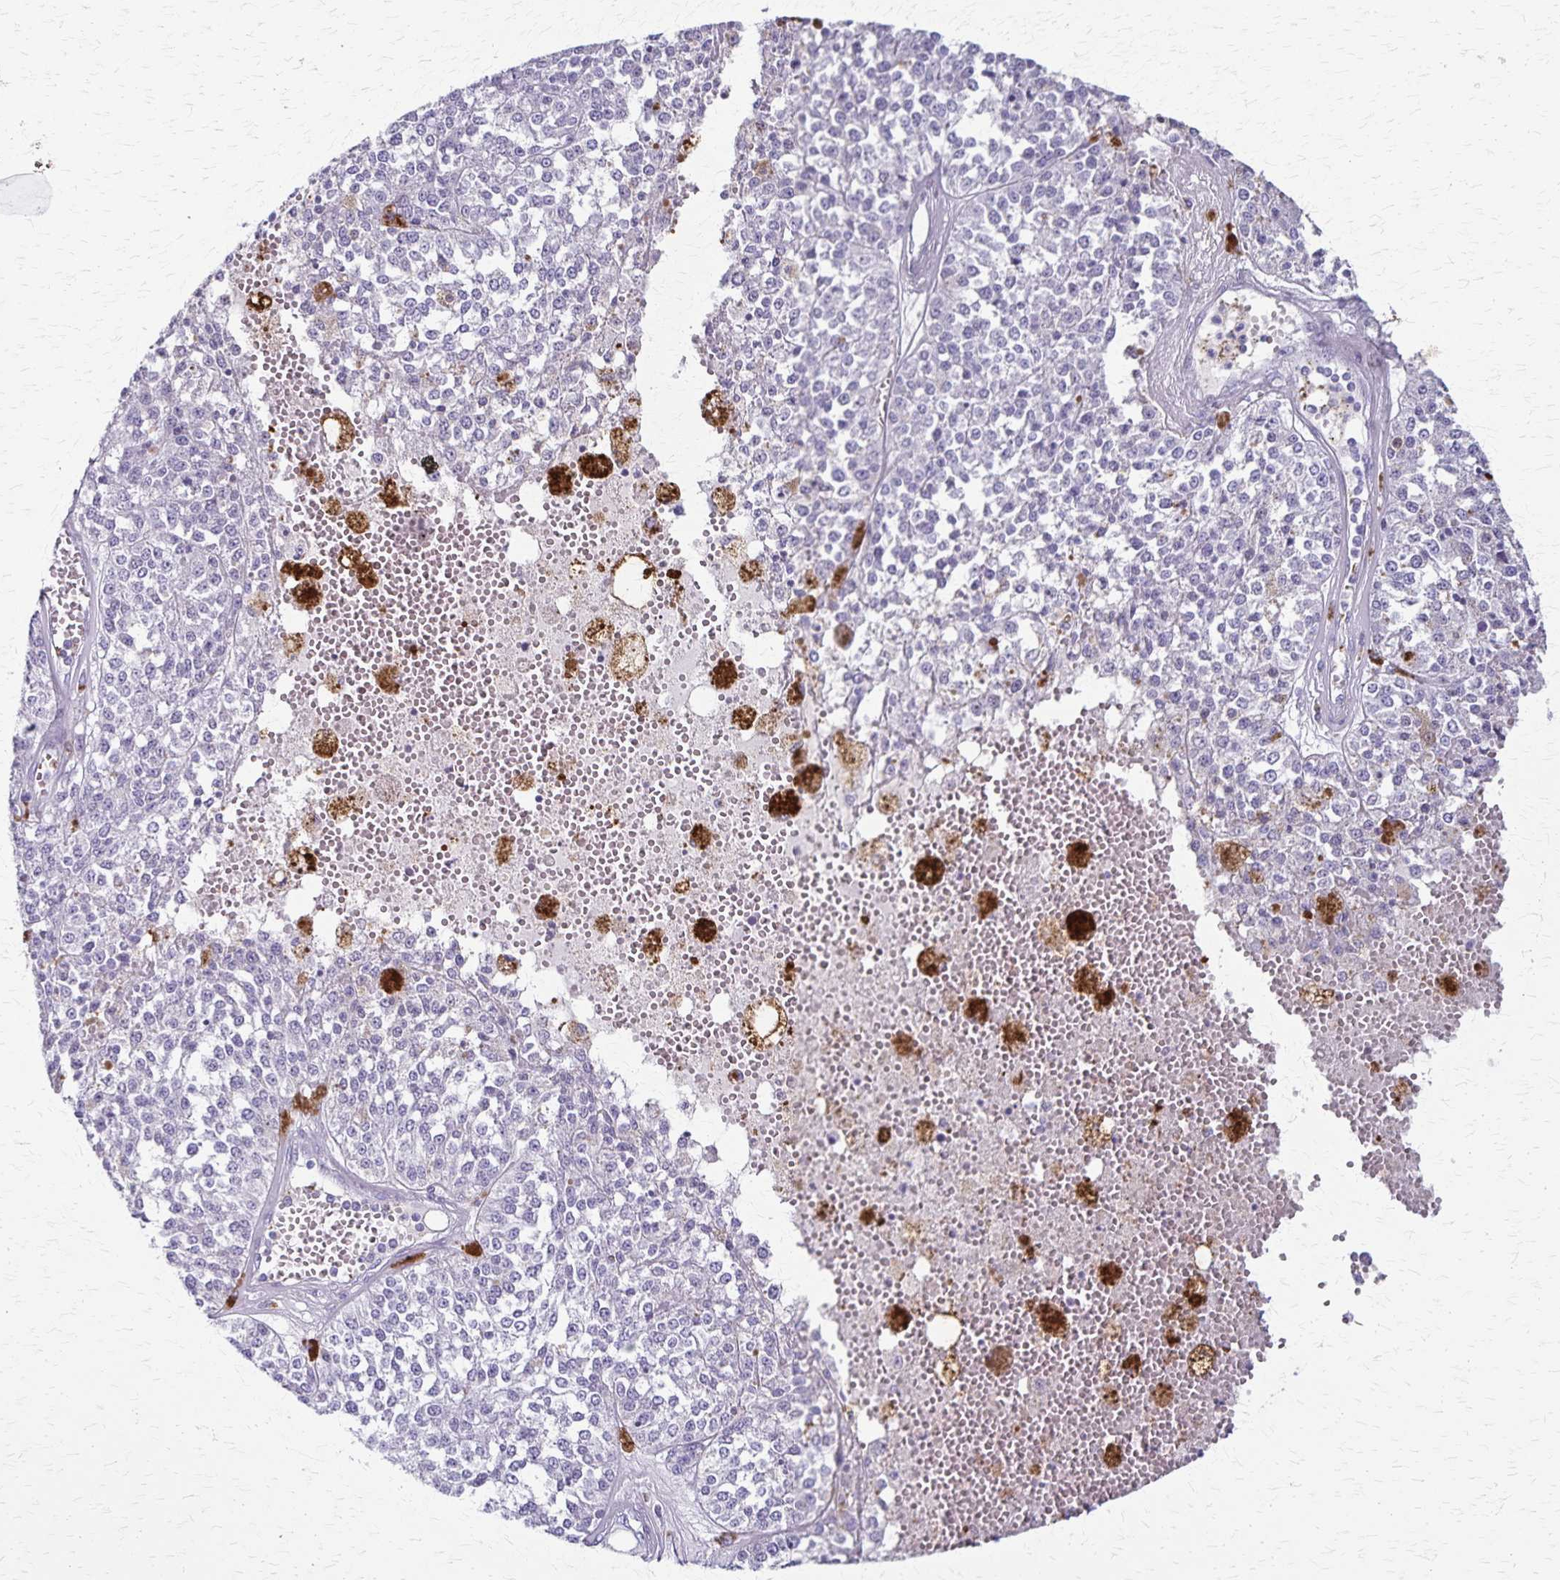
{"staining": {"intensity": "negative", "quantity": "none", "location": "none"}, "tissue": "melanoma", "cell_type": "Tumor cells", "image_type": "cancer", "snomed": [{"axis": "morphology", "description": "Malignant melanoma, Metastatic site"}, {"axis": "topography", "description": "Lymph node"}], "caption": "This is a image of immunohistochemistry (IHC) staining of melanoma, which shows no positivity in tumor cells.", "gene": "RASL10B", "patient": {"sex": "female", "age": 64}}